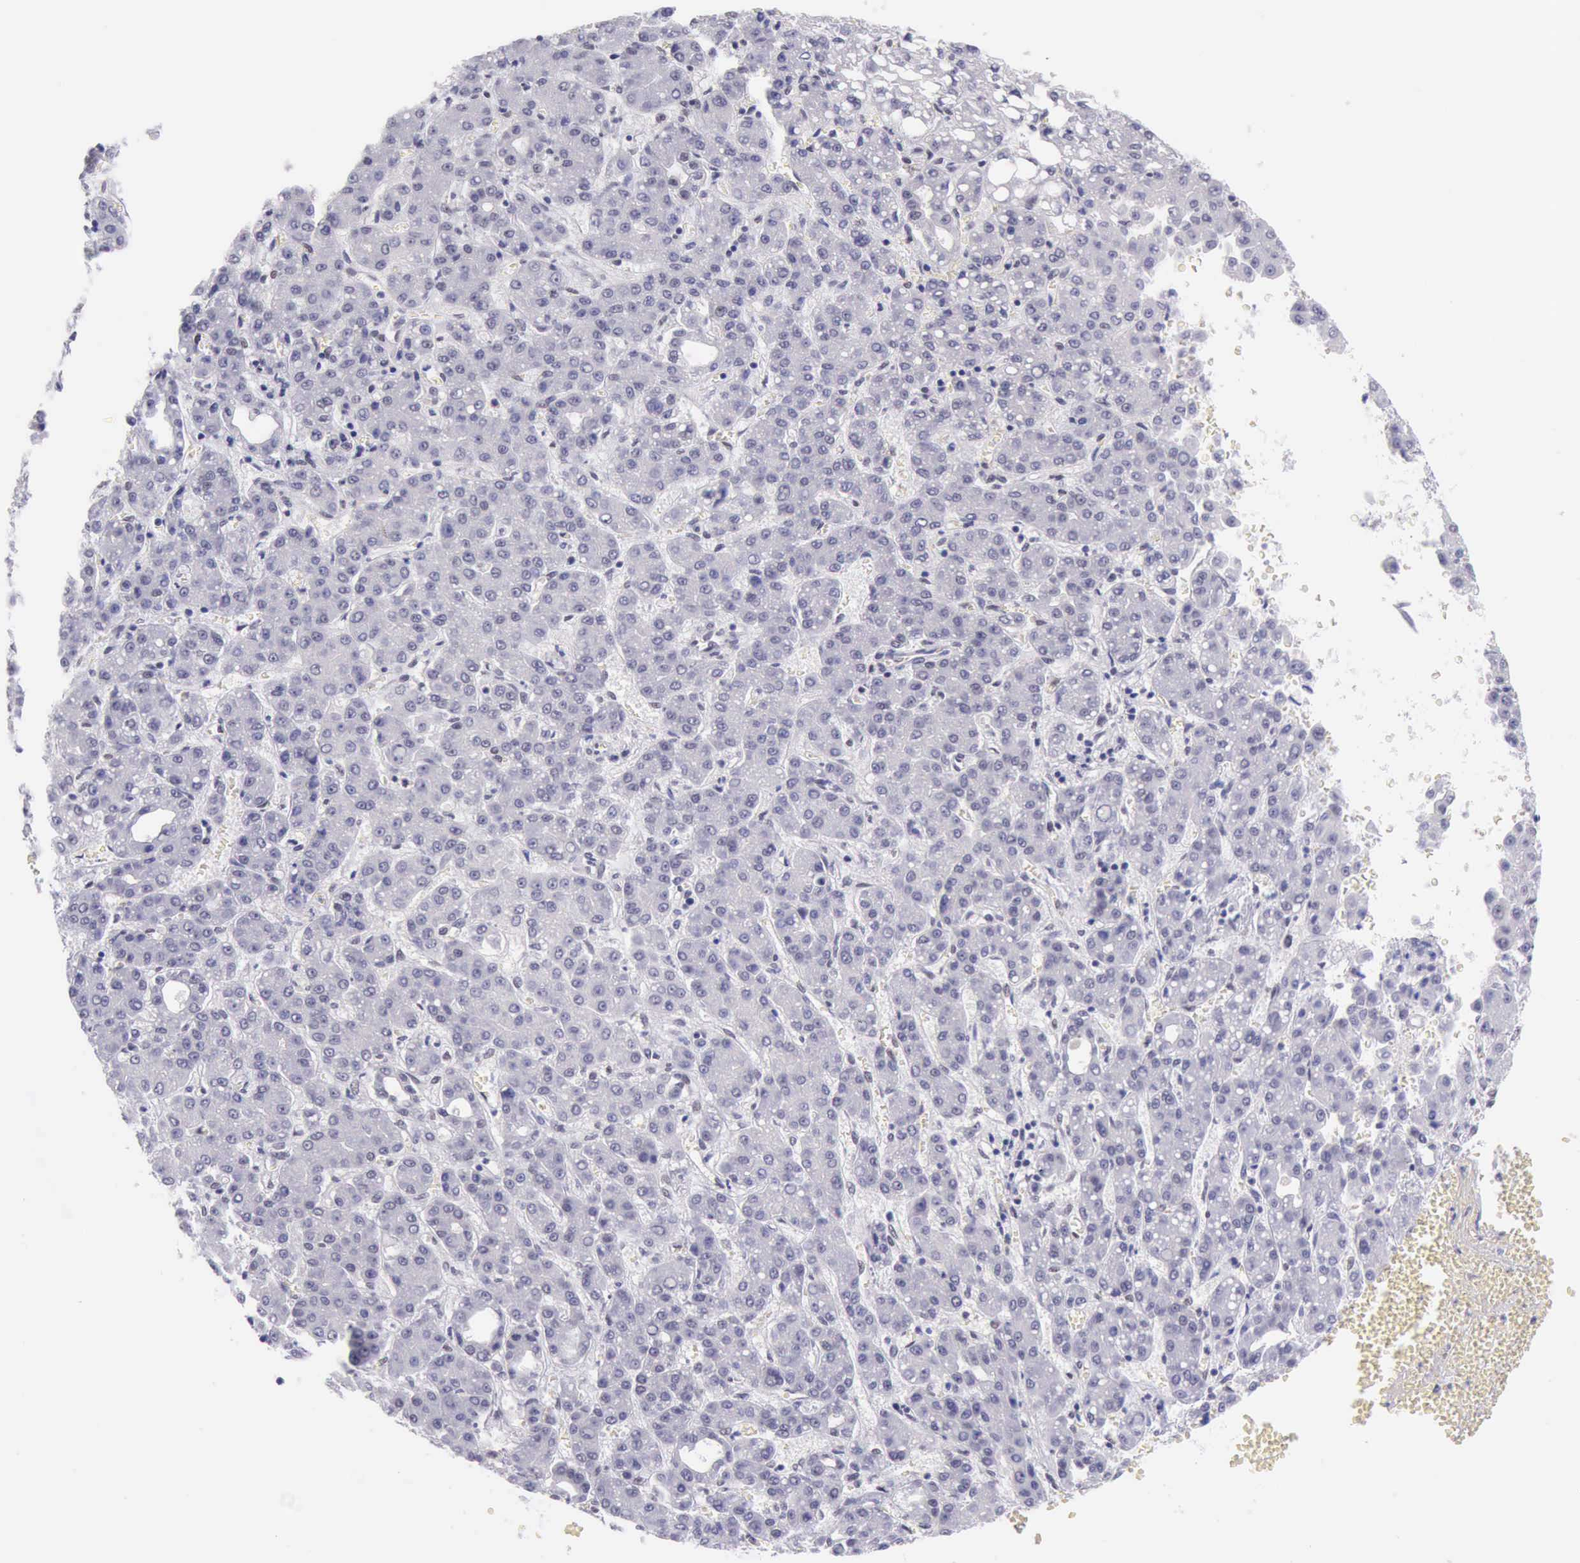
{"staining": {"intensity": "negative", "quantity": "none", "location": "none"}, "tissue": "liver cancer", "cell_type": "Tumor cells", "image_type": "cancer", "snomed": [{"axis": "morphology", "description": "Carcinoma, Hepatocellular, NOS"}, {"axis": "topography", "description": "Liver"}], "caption": "High magnification brightfield microscopy of liver cancer (hepatocellular carcinoma) stained with DAB (3,3'-diaminobenzidine) (brown) and counterstained with hematoxylin (blue): tumor cells show no significant staining. (Stains: DAB immunohistochemistry (IHC) with hematoxylin counter stain, Microscopy: brightfield microscopy at high magnification).", "gene": "EP300", "patient": {"sex": "male", "age": 69}}